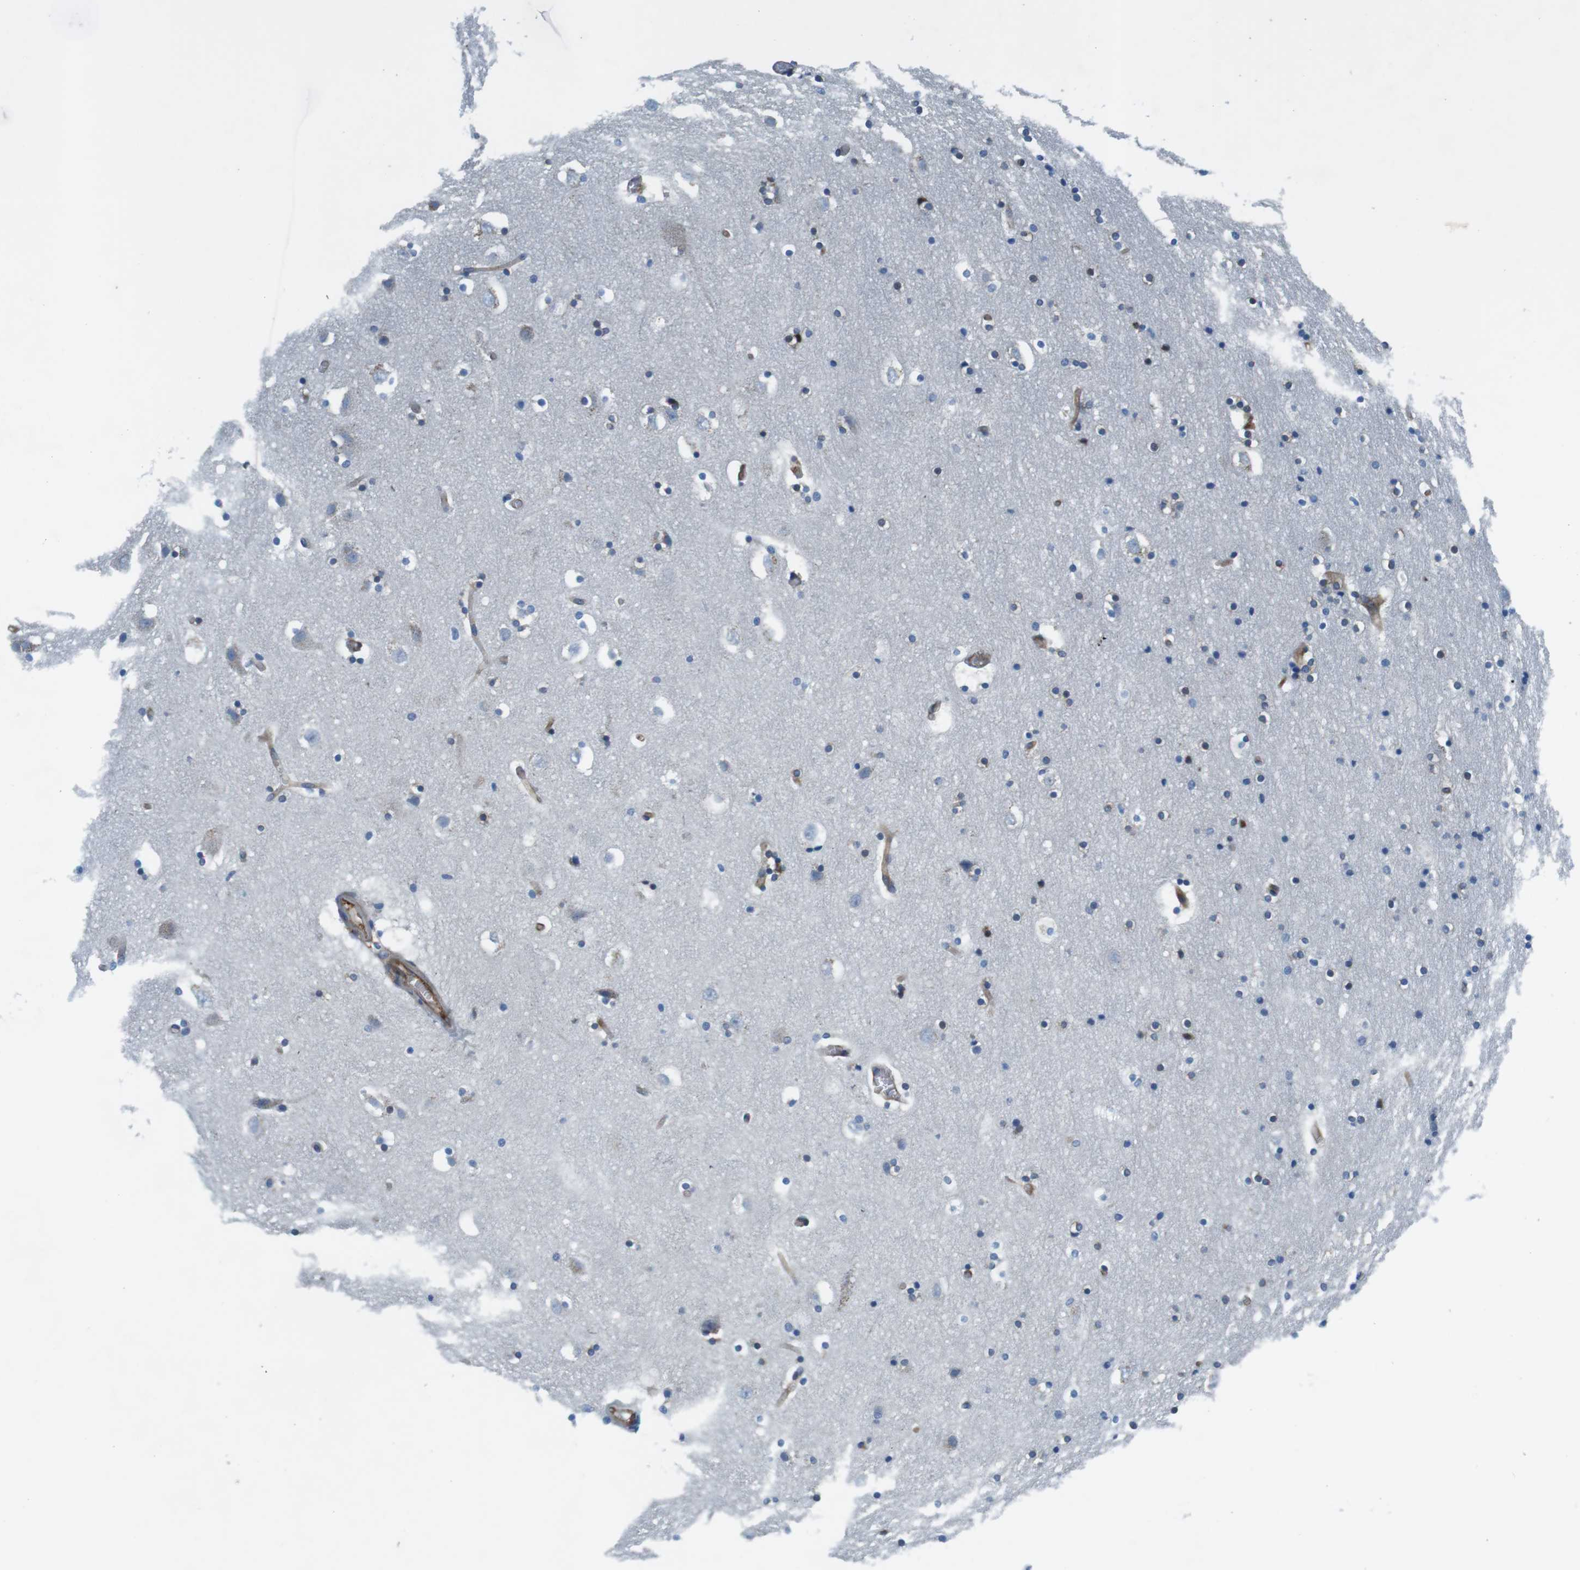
{"staining": {"intensity": "weak", "quantity": "25%-75%", "location": "cytoplasmic/membranous,nuclear"}, "tissue": "hippocampus", "cell_type": "Glial cells", "image_type": "normal", "snomed": [{"axis": "morphology", "description": "Normal tissue, NOS"}, {"axis": "topography", "description": "Hippocampus"}], "caption": "Hippocampus stained with a brown dye reveals weak cytoplasmic/membranous,nuclear positive staining in about 25%-75% of glial cells.", "gene": "EMP2", "patient": {"sex": "male", "age": 45}}